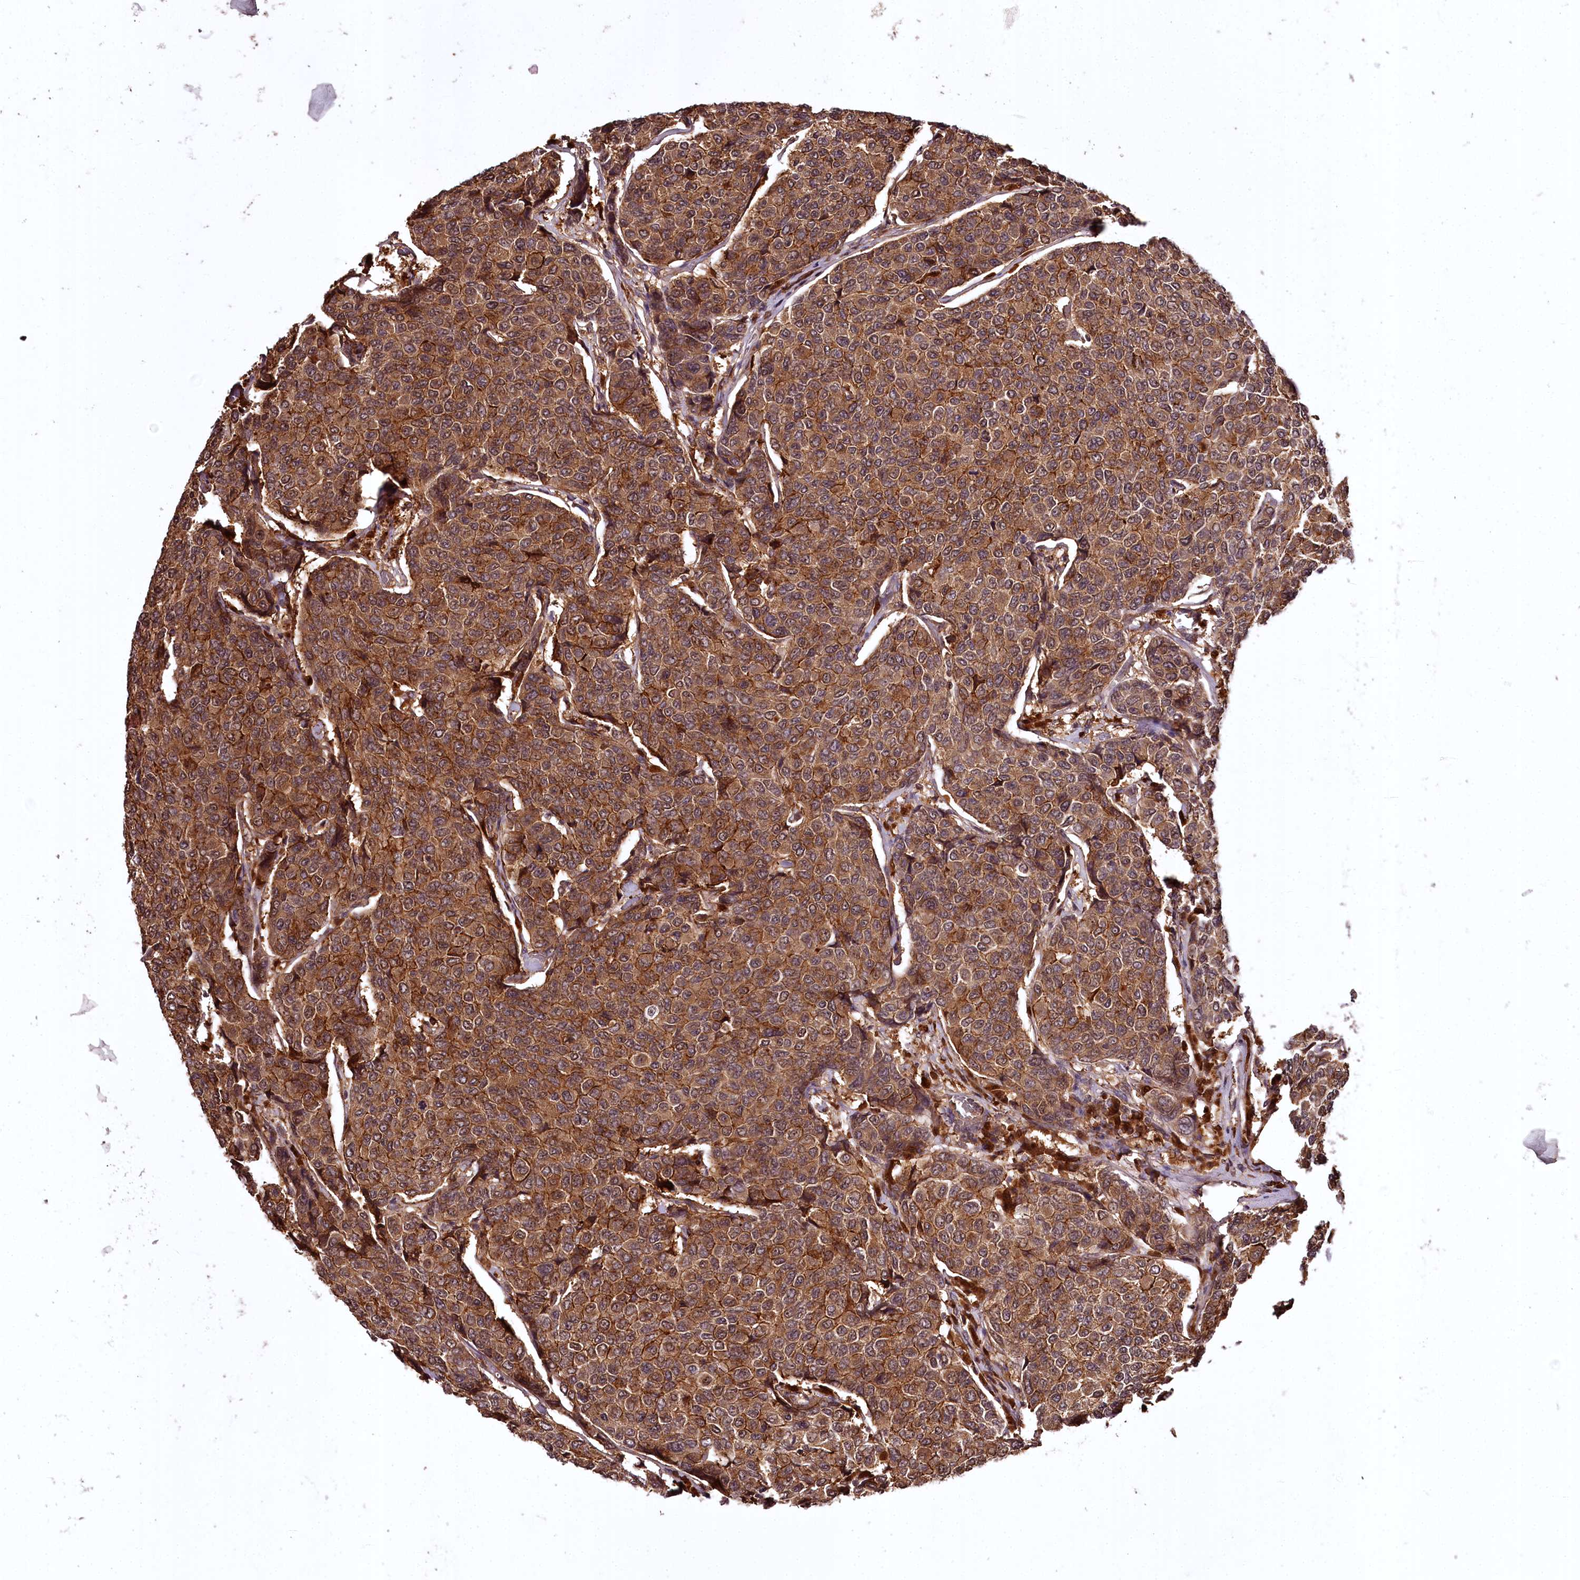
{"staining": {"intensity": "strong", "quantity": ">75%", "location": "cytoplasmic/membranous"}, "tissue": "breast cancer", "cell_type": "Tumor cells", "image_type": "cancer", "snomed": [{"axis": "morphology", "description": "Duct carcinoma"}, {"axis": "topography", "description": "Breast"}], "caption": "Strong cytoplasmic/membranous positivity for a protein is appreciated in approximately >75% of tumor cells of breast cancer using immunohistochemistry.", "gene": "TTC12", "patient": {"sex": "female", "age": 55}}